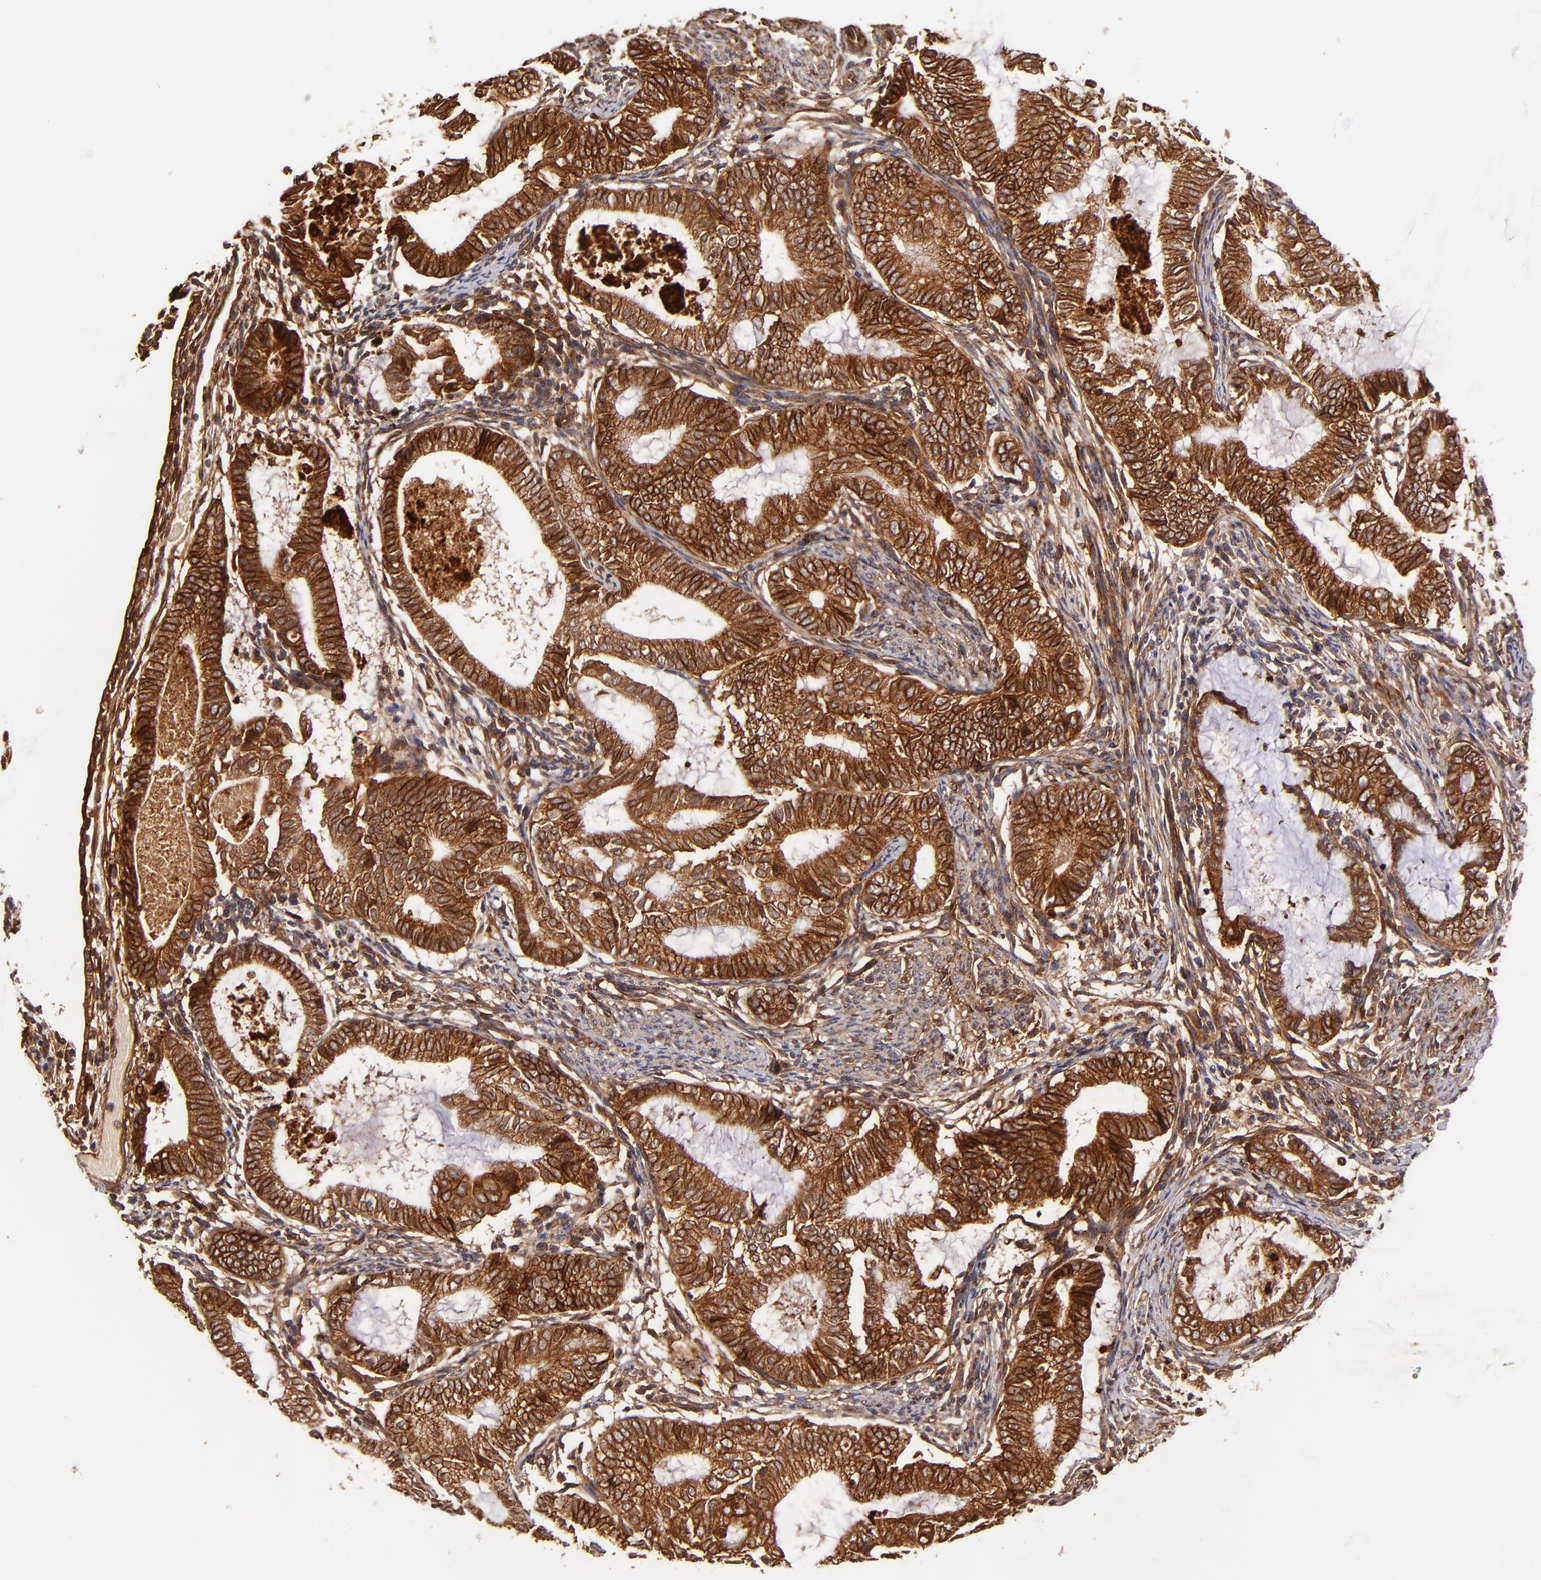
{"staining": {"intensity": "strong", "quantity": ">75%", "location": "cytoplasmic/membranous"}, "tissue": "endometrial cancer", "cell_type": "Tumor cells", "image_type": "cancer", "snomed": [{"axis": "morphology", "description": "Adenocarcinoma, NOS"}, {"axis": "topography", "description": "Endometrium"}], "caption": "Adenocarcinoma (endometrial) stained with a brown dye displays strong cytoplasmic/membranous positive expression in approximately >75% of tumor cells.", "gene": "ITGB1", "patient": {"sex": "female", "age": 63}}